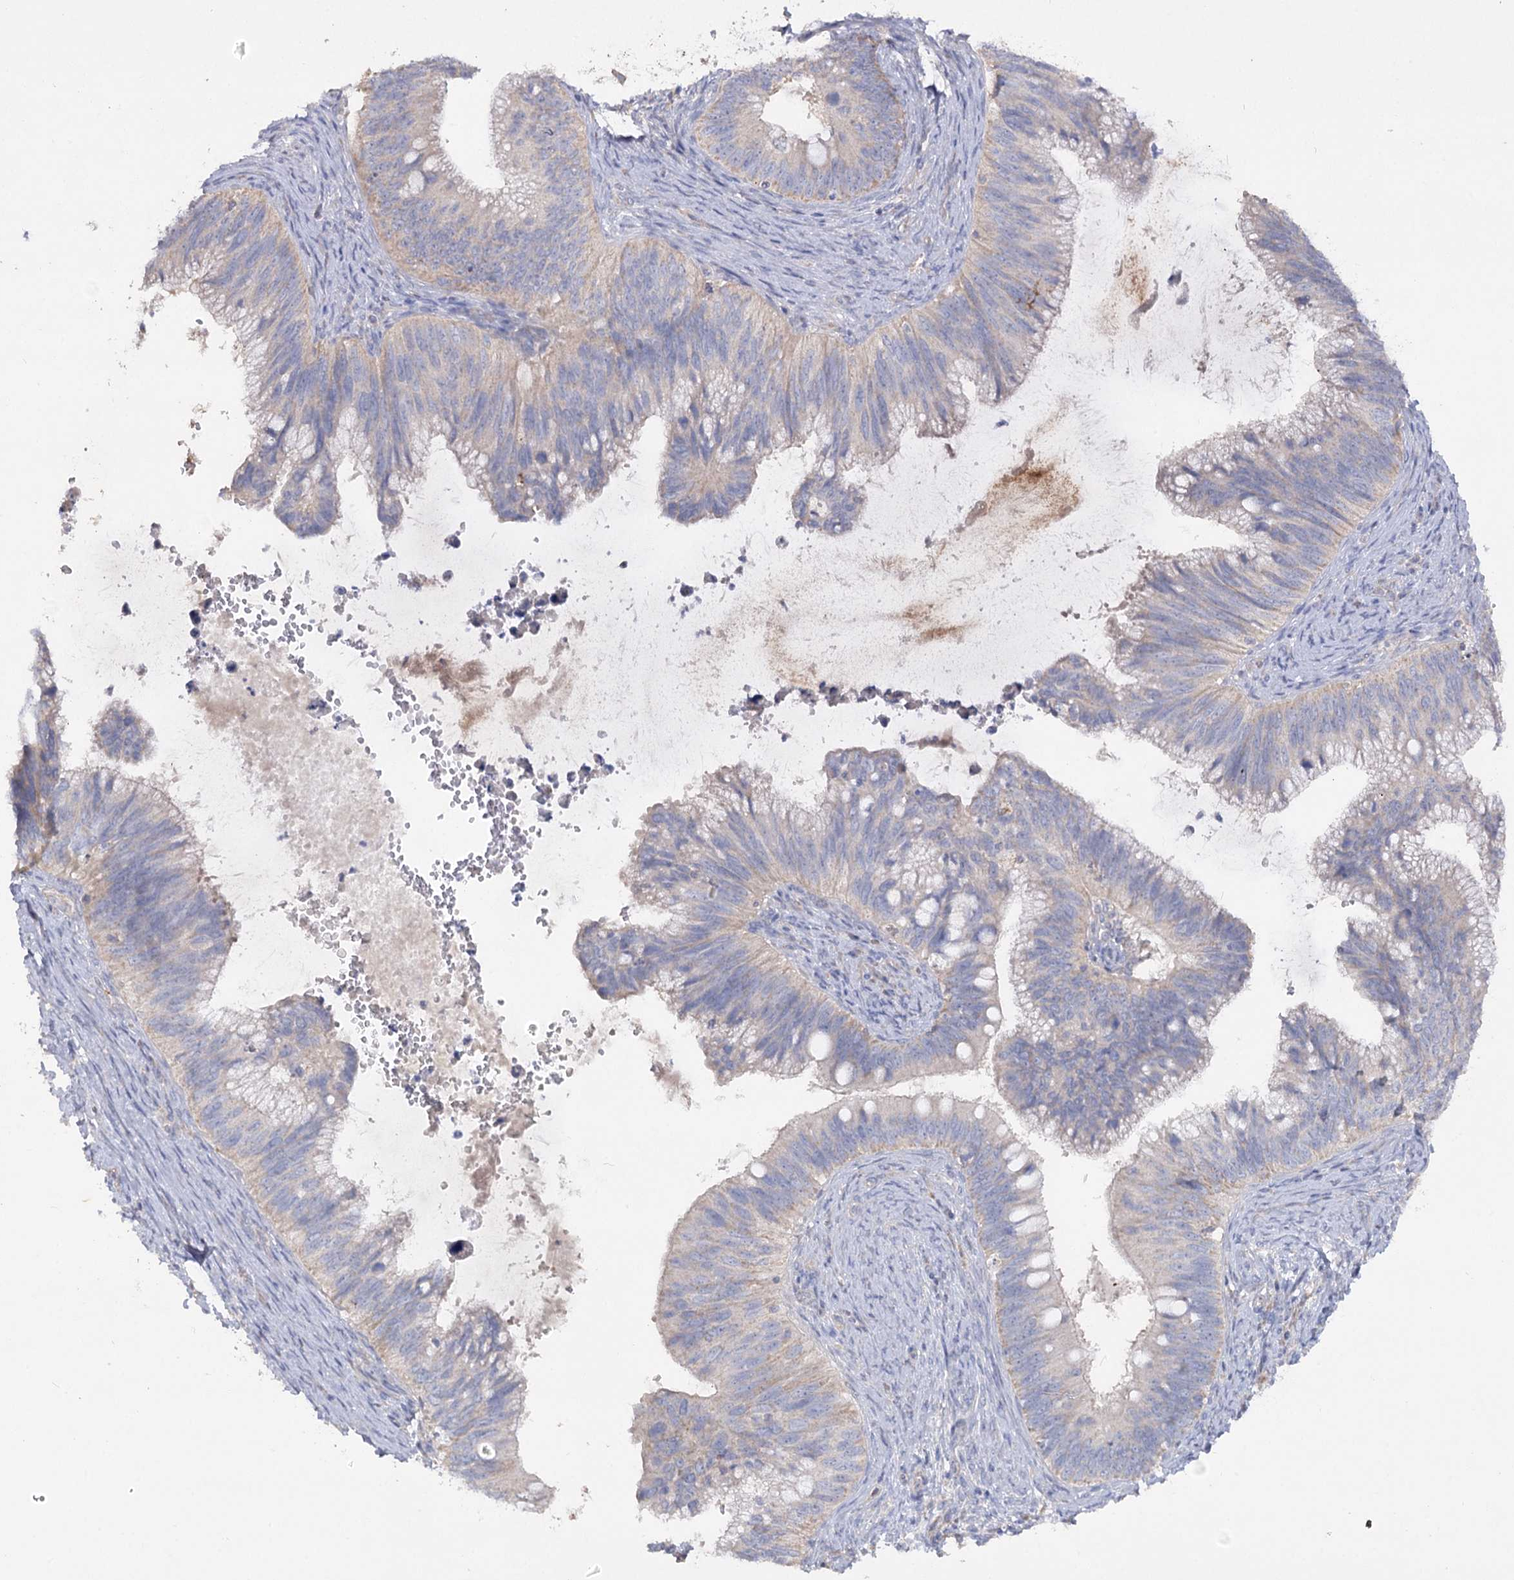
{"staining": {"intensity": "weak", "quantity": "25%-75%", "location": "cytoplasmic/membranous"}, "tissue": "cervical cancer", "cell_type": "Tumor cells", "image_type": "cancer", "snomed": [{"axis": "morphology", "description": "Adenocarcinoma, NOS"}, {"axis": "topography", "description": "Cervix"}], "caption": "Adenocarcinoma (cervical) stained with IHC displays weak cytoplasmic/membranous expression in approximately 25%-75% of tumor cells. (DAB (3,3'-diaminobenzidine) IHC, brown staining for protein, blue staining for nuclei).", "gene": "TMEM187", "patient": {"sex": "female", "age": 42}}